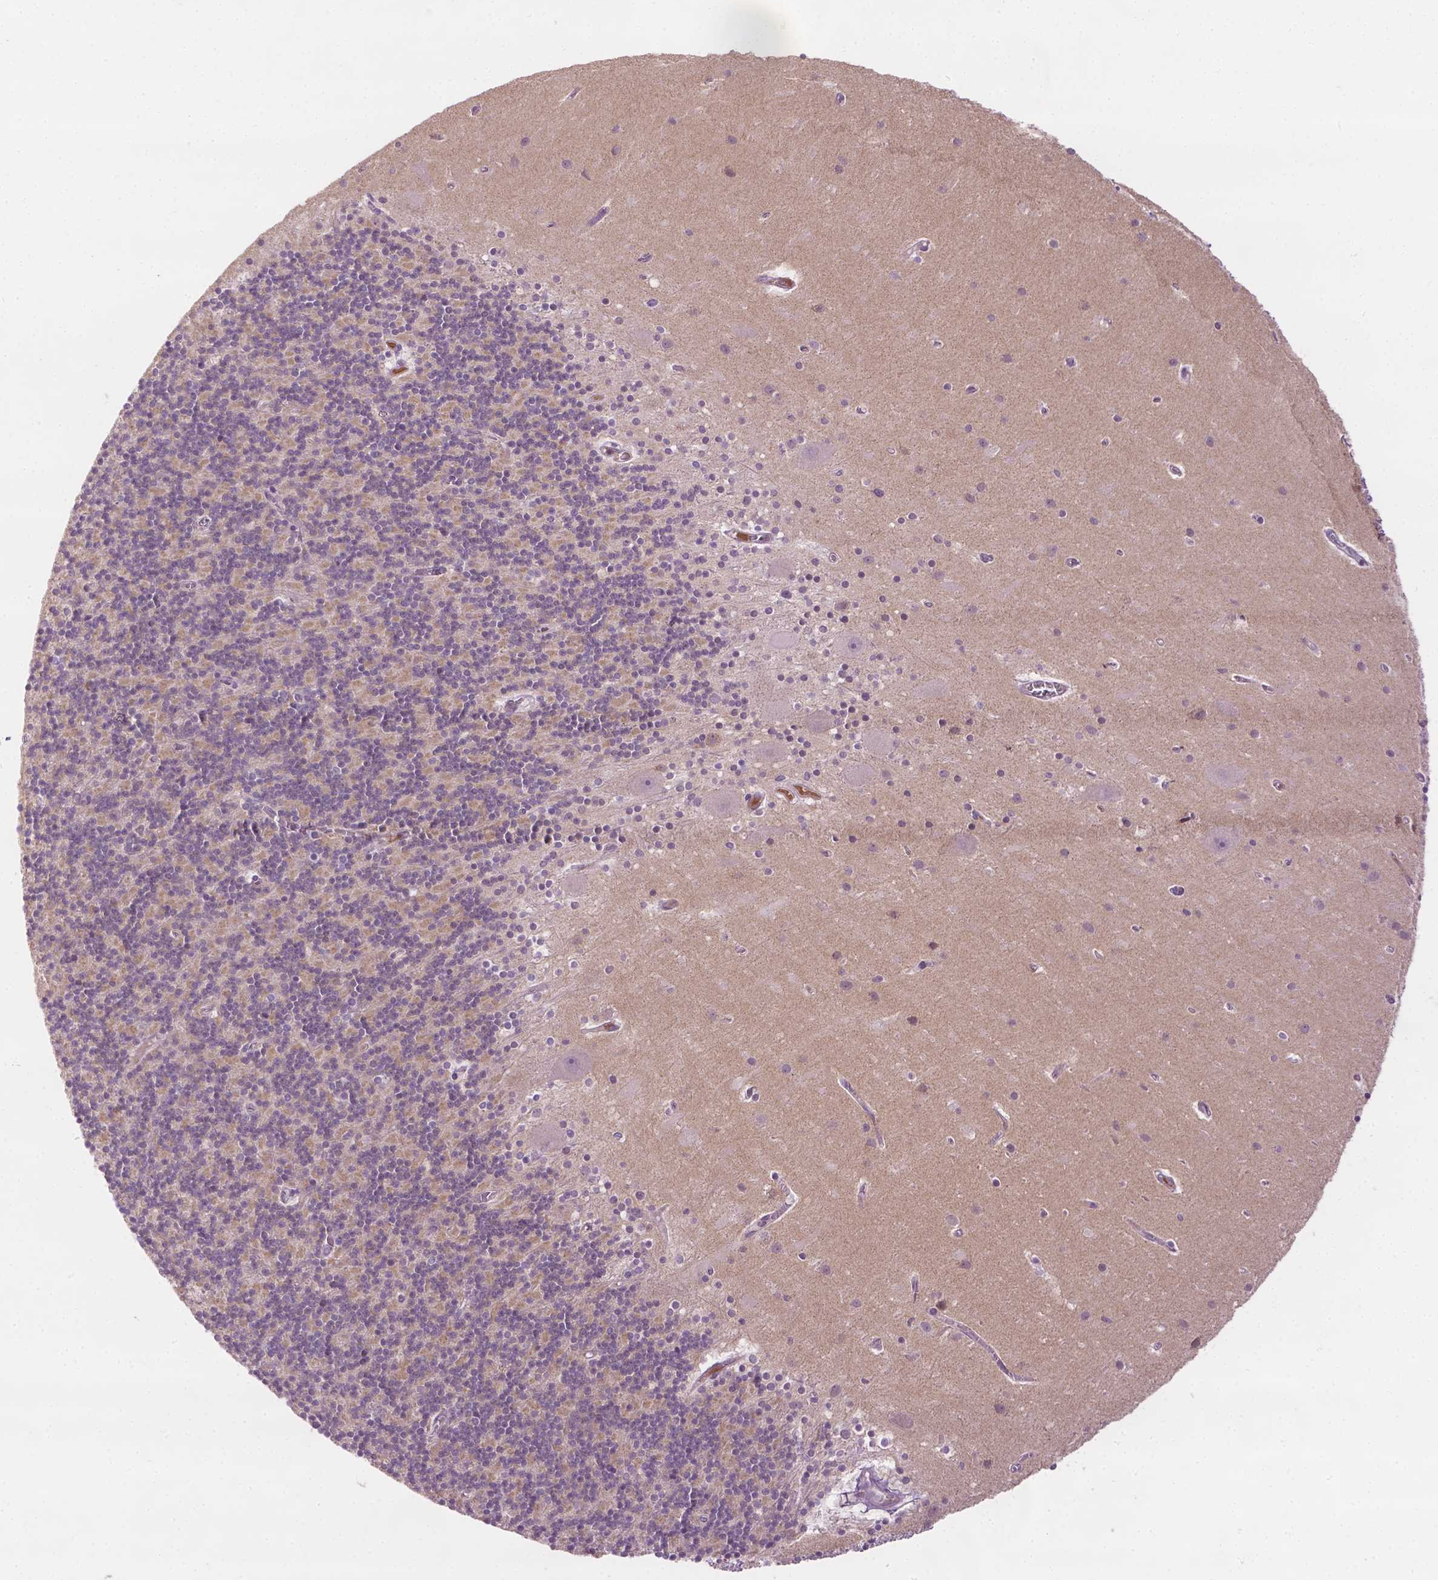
{"staining": {"intensity": "weak", "quantity": "25%-75%", "location": "cytoplasmic/membranous"}, "tissue": "cerebellum", "cell_type": "Cells in granular layer", "image_type": "normal", "snomed": [{"axis": "morphology", "description": "Normal tissue, NOS"}, {"axis": "topography", "description": "Cerebellum"}], "caption": "Protein analysis of normal cerebellum demonstrates weak cytoplasmic/membranous staining in approximately 25%-75% of cells in granular layer.", "gene": "DENND4A", "patient": {"sex": "male", "age": 70}}